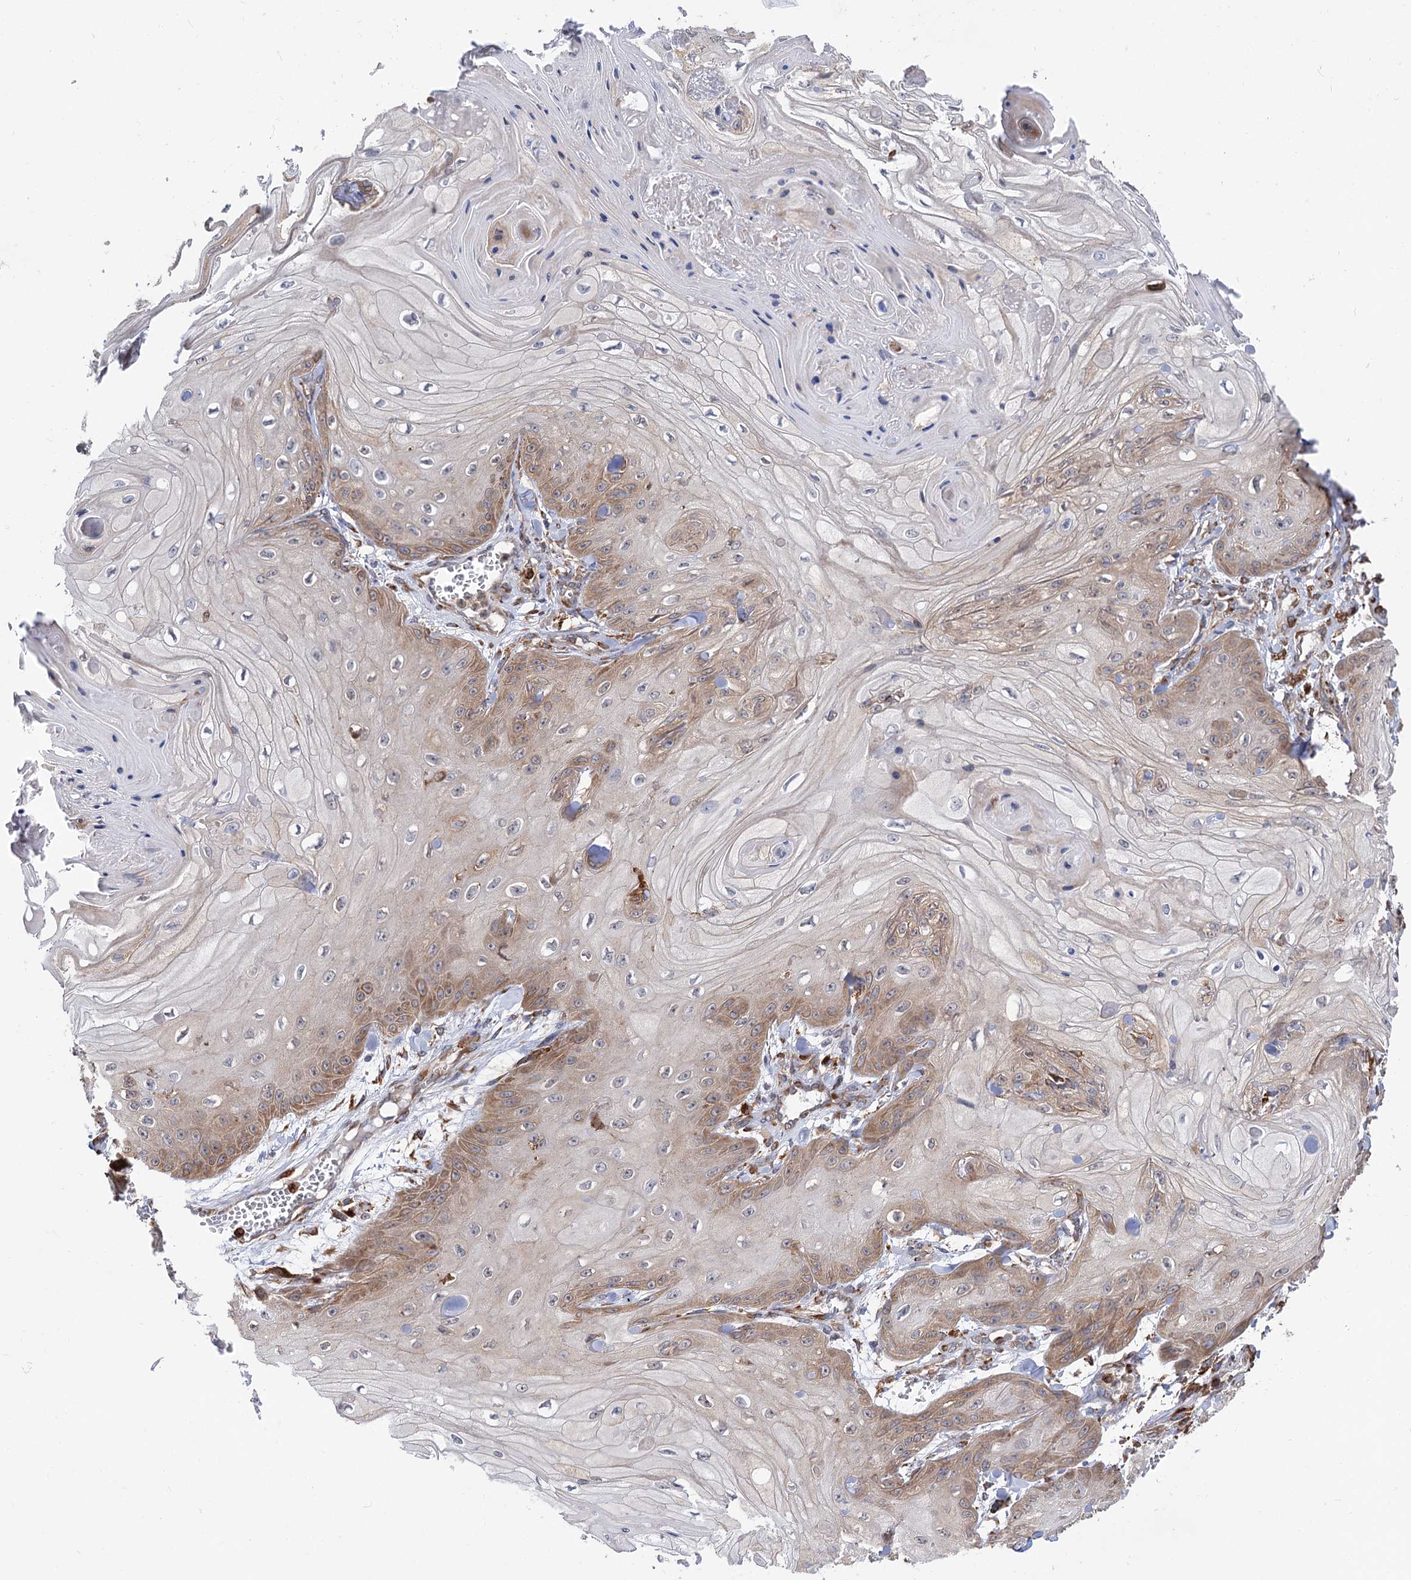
{"staining": {"intensity": "moderate", "quantity": "25%-75%", "location": "cytoplasmic/membranous"}, "tissue": "skin cancer", "cell_type": "Tumor cells", "image_type": "cancer", "snomed": [{"axis": "morphology", "description": "Squamous cell carcinoma, NOS"}, {"axis": "topography", "description": "Skin"}], "caption": "Immunohistochemistry (IHC) image of human skin cancer (squamous cell carcinoma) stained for a protein (brown), which exhibits medium levels of moderate cytoplasmic/membranous staining in about 25%-75% of tumor cells.", "gene": "PPIP5K2", "patient": {"sex": "male", "age": 74}}